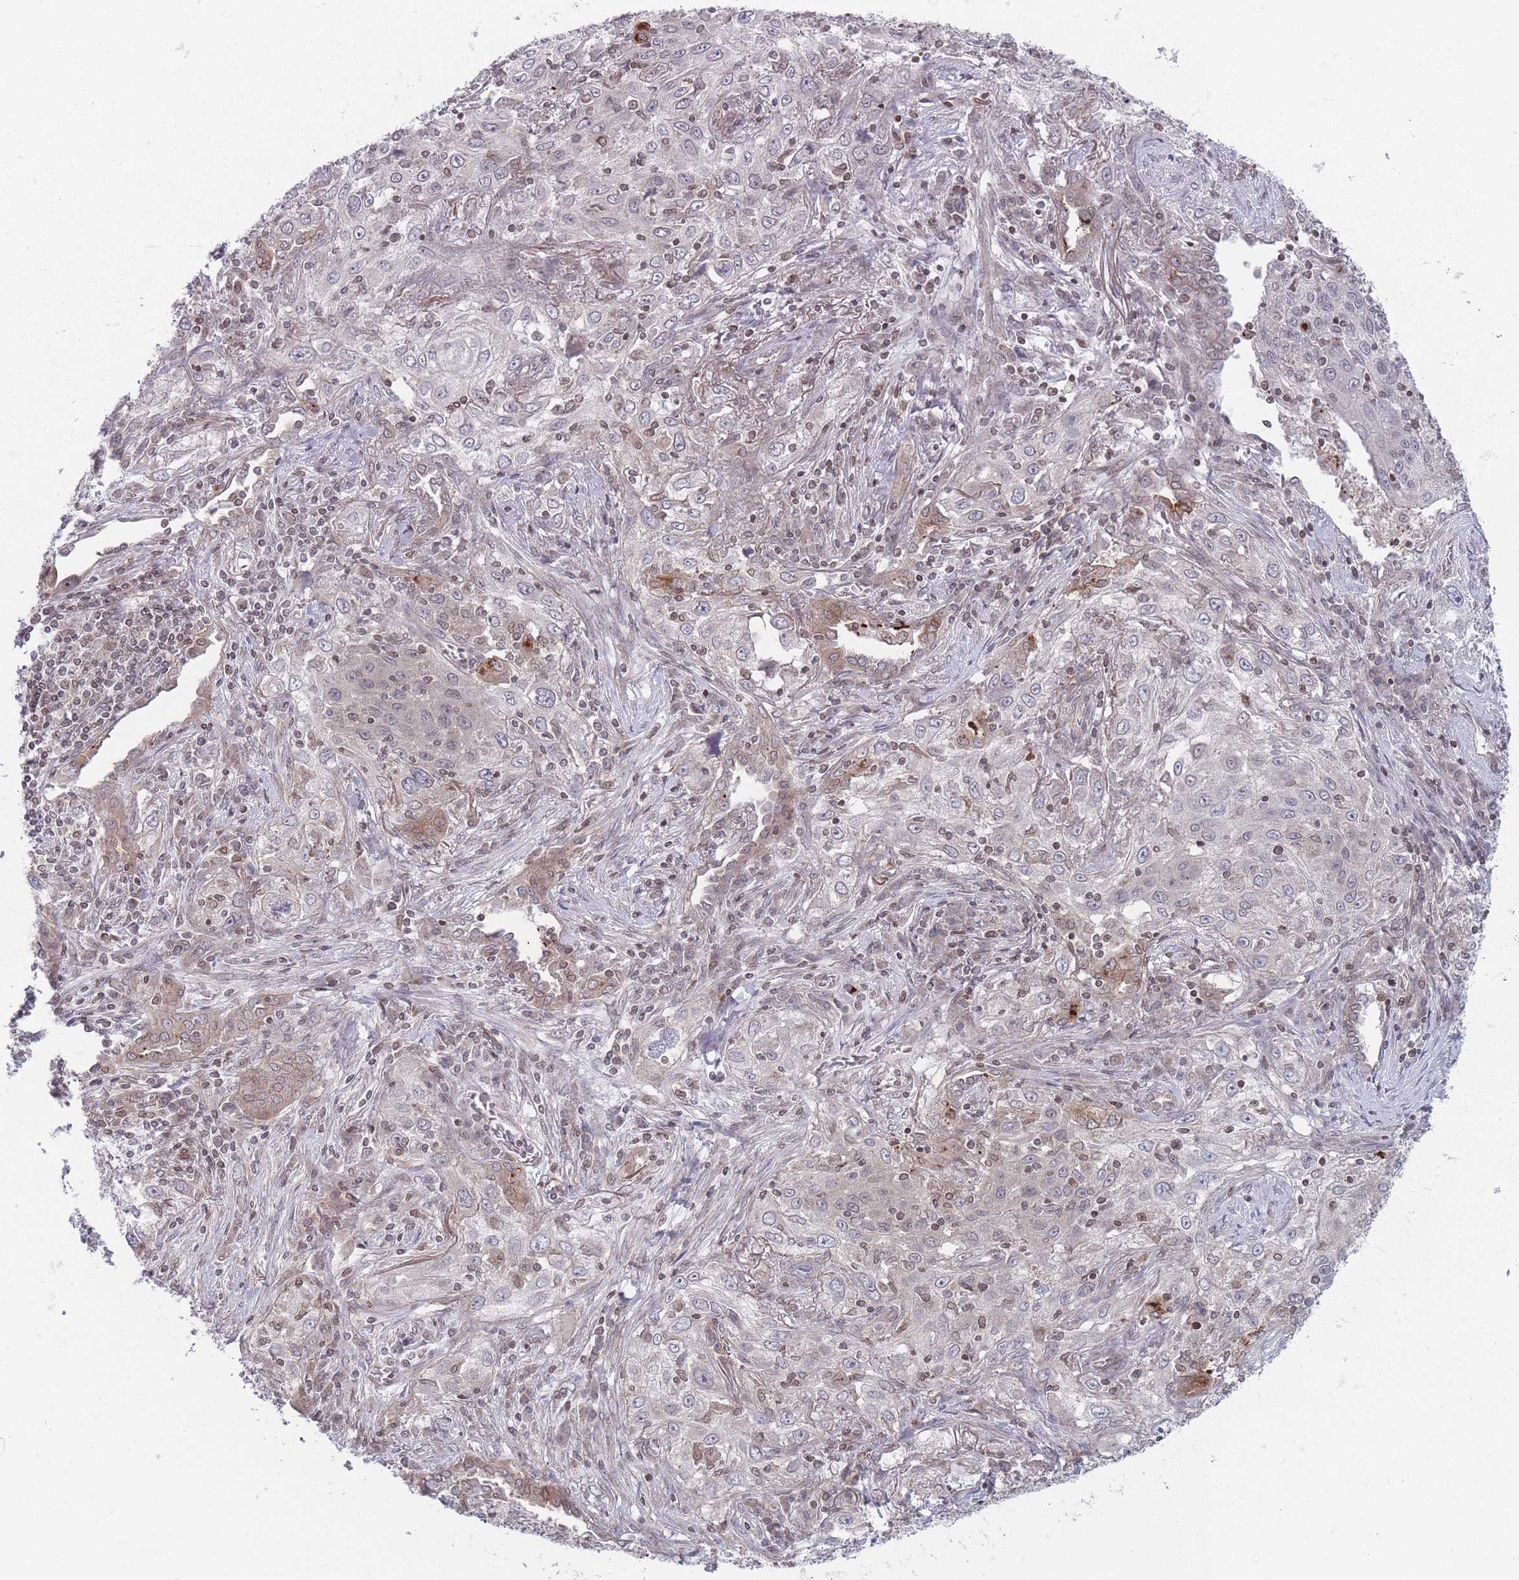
{"staining": {"intensity": "negative", "quantity": "none", "location": "none"}, "tissue": "lung cancer", "cell_type": "Tumor cells", "image_type": "cancer", "snomed": [{"axis": "morphology", "description": "Squamous cell carcinoma, NOS"}, {"axis": "topography", "description": "Lung"}], "caption": "Tumor cells show no significant protein positivity in lung cancer.", "gene": "VRK2", "patient": {"sex": "female", "age": 69}}